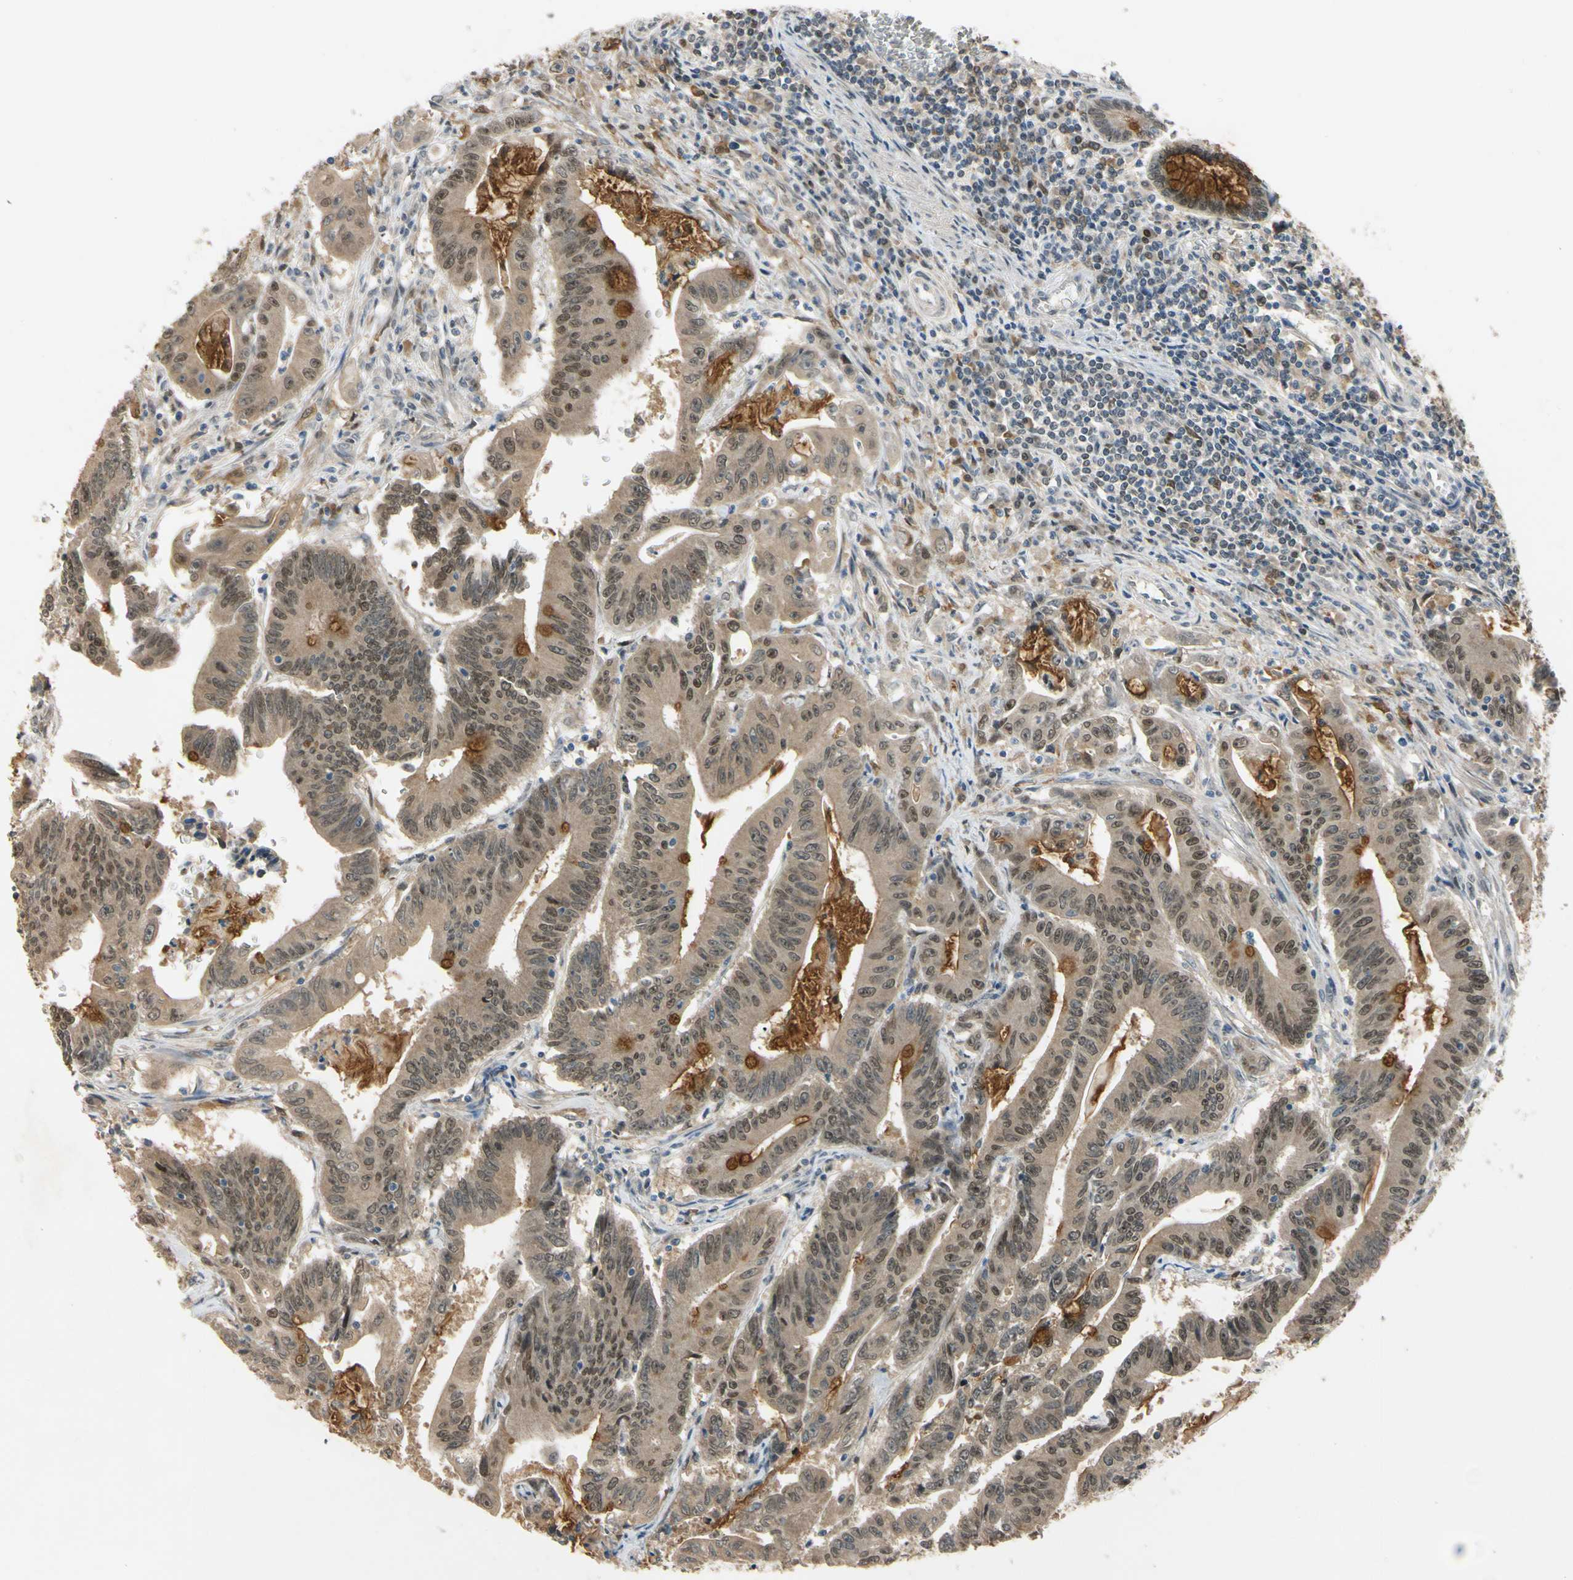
{"staining": {"intensity": "moderate", "quantity": ">75%", "location": "cytoplasmic/membranous,nuclear"}, "tissue": "colorectal cancer", "cell_type": "Tumor cells", "image_type": "cancer", "snomed": [{"axis": "morphology", "description": "Adenocarcinoma, NOS"}, {"axis": "topography", "description": "Colon"}], "caption": "Protein staining displays moderate cytoplasmic/membranous and nuclear positivity in approximately >75% of tumor cells in colorectal adenocarcinoma.", "gene": "RIOX2", "patient": {"sex": "male", "age": 45}}